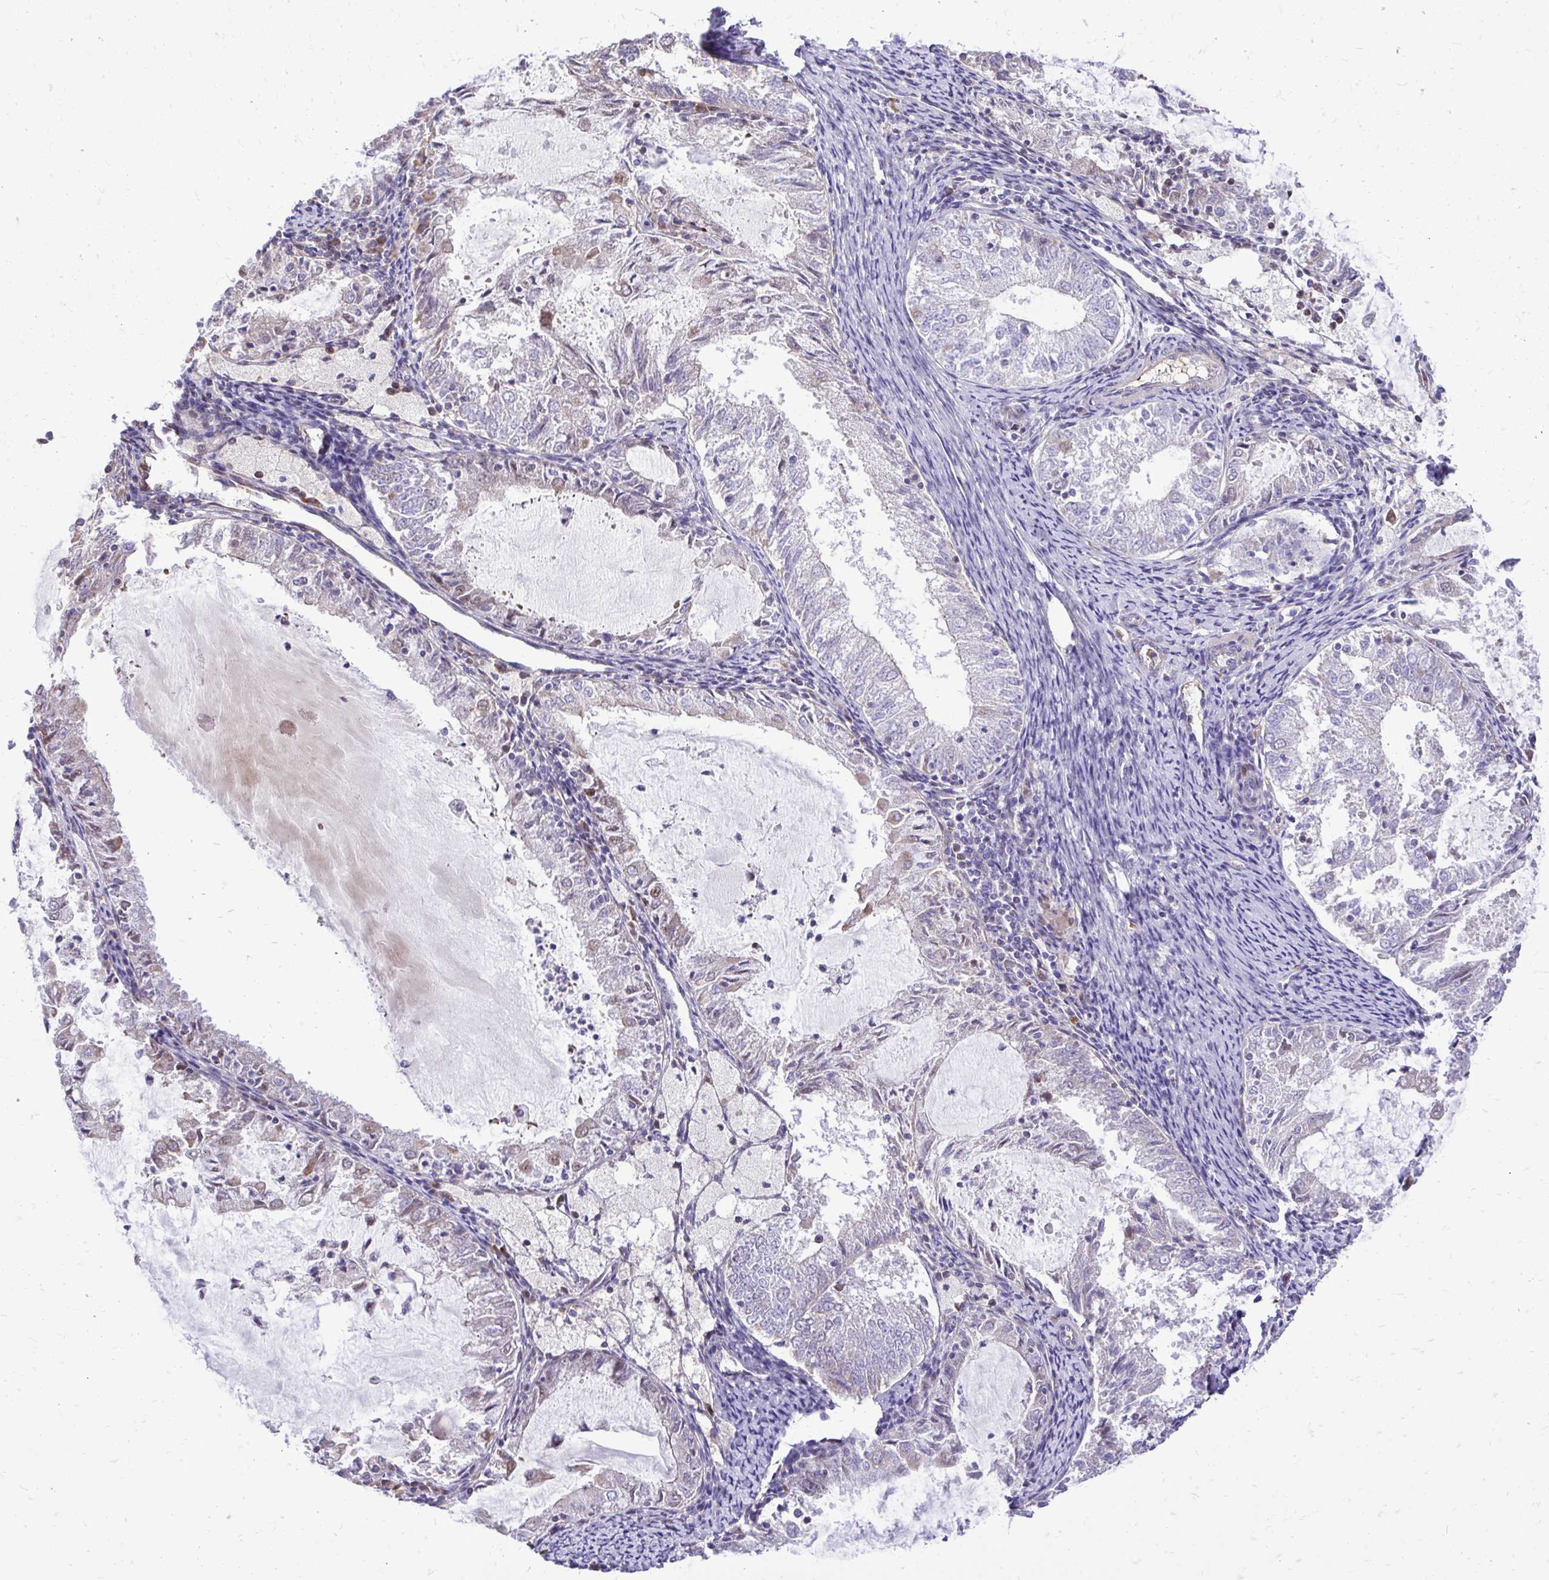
{"staining": {"intensity": "negative", "quantity": "none", "location": "none"}, "tissue": "endometrial cancer", "cell_type": "Tumor cells", "image_type": "cancer", "snomed": [{"axis": "morphology", "description": "Adenocarcinoma, NOS"}, {"axis": "topography", "description": "Endometrium"}], "caption": "IHC histopathology image of neoplastic tissue: endometrial adenocarcinoma stained with DAB (3,3'-diaminobenzidine) demonstrates no significant protein positivity in tumor cells.", "gene": "ATP13A2", "patient": {"sex": "female", "age": 57}}